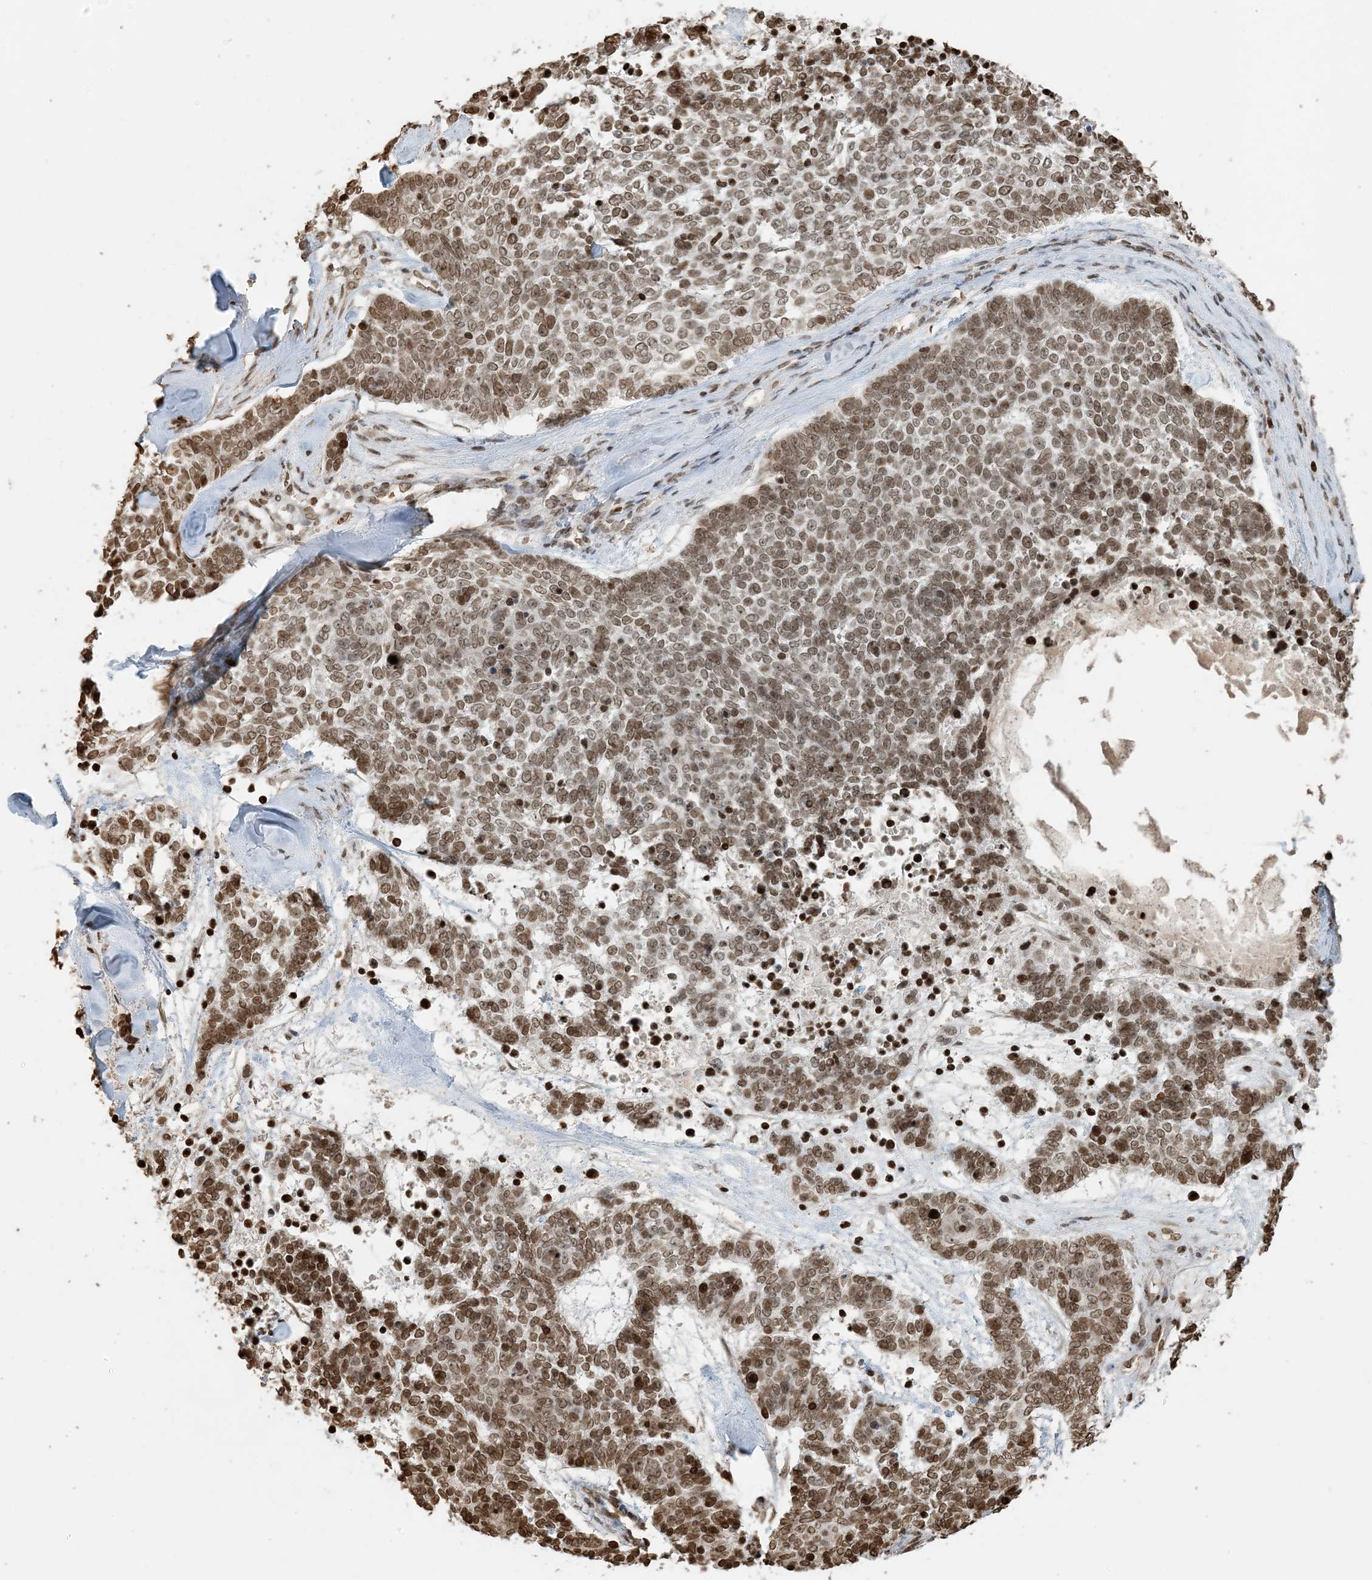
{"staining": {"intensity": "moderate", "quantity": ">75%", "location": "nuclear"}, "tissue": "skin cancer", "cell_type": "Tumor cells", "image_type": "cancer", "snomed": [{"axis": "morphology", "description": "Basal cell carcinoma"}, {"axis": "topography", "description": "Skin"}], "caption": "A brown stain labels moderate nuclear positivity of a protein in human skin cancer tumor cells.", "gene": "H3-3B", "patient": {"sex": "female", "age": 81}}